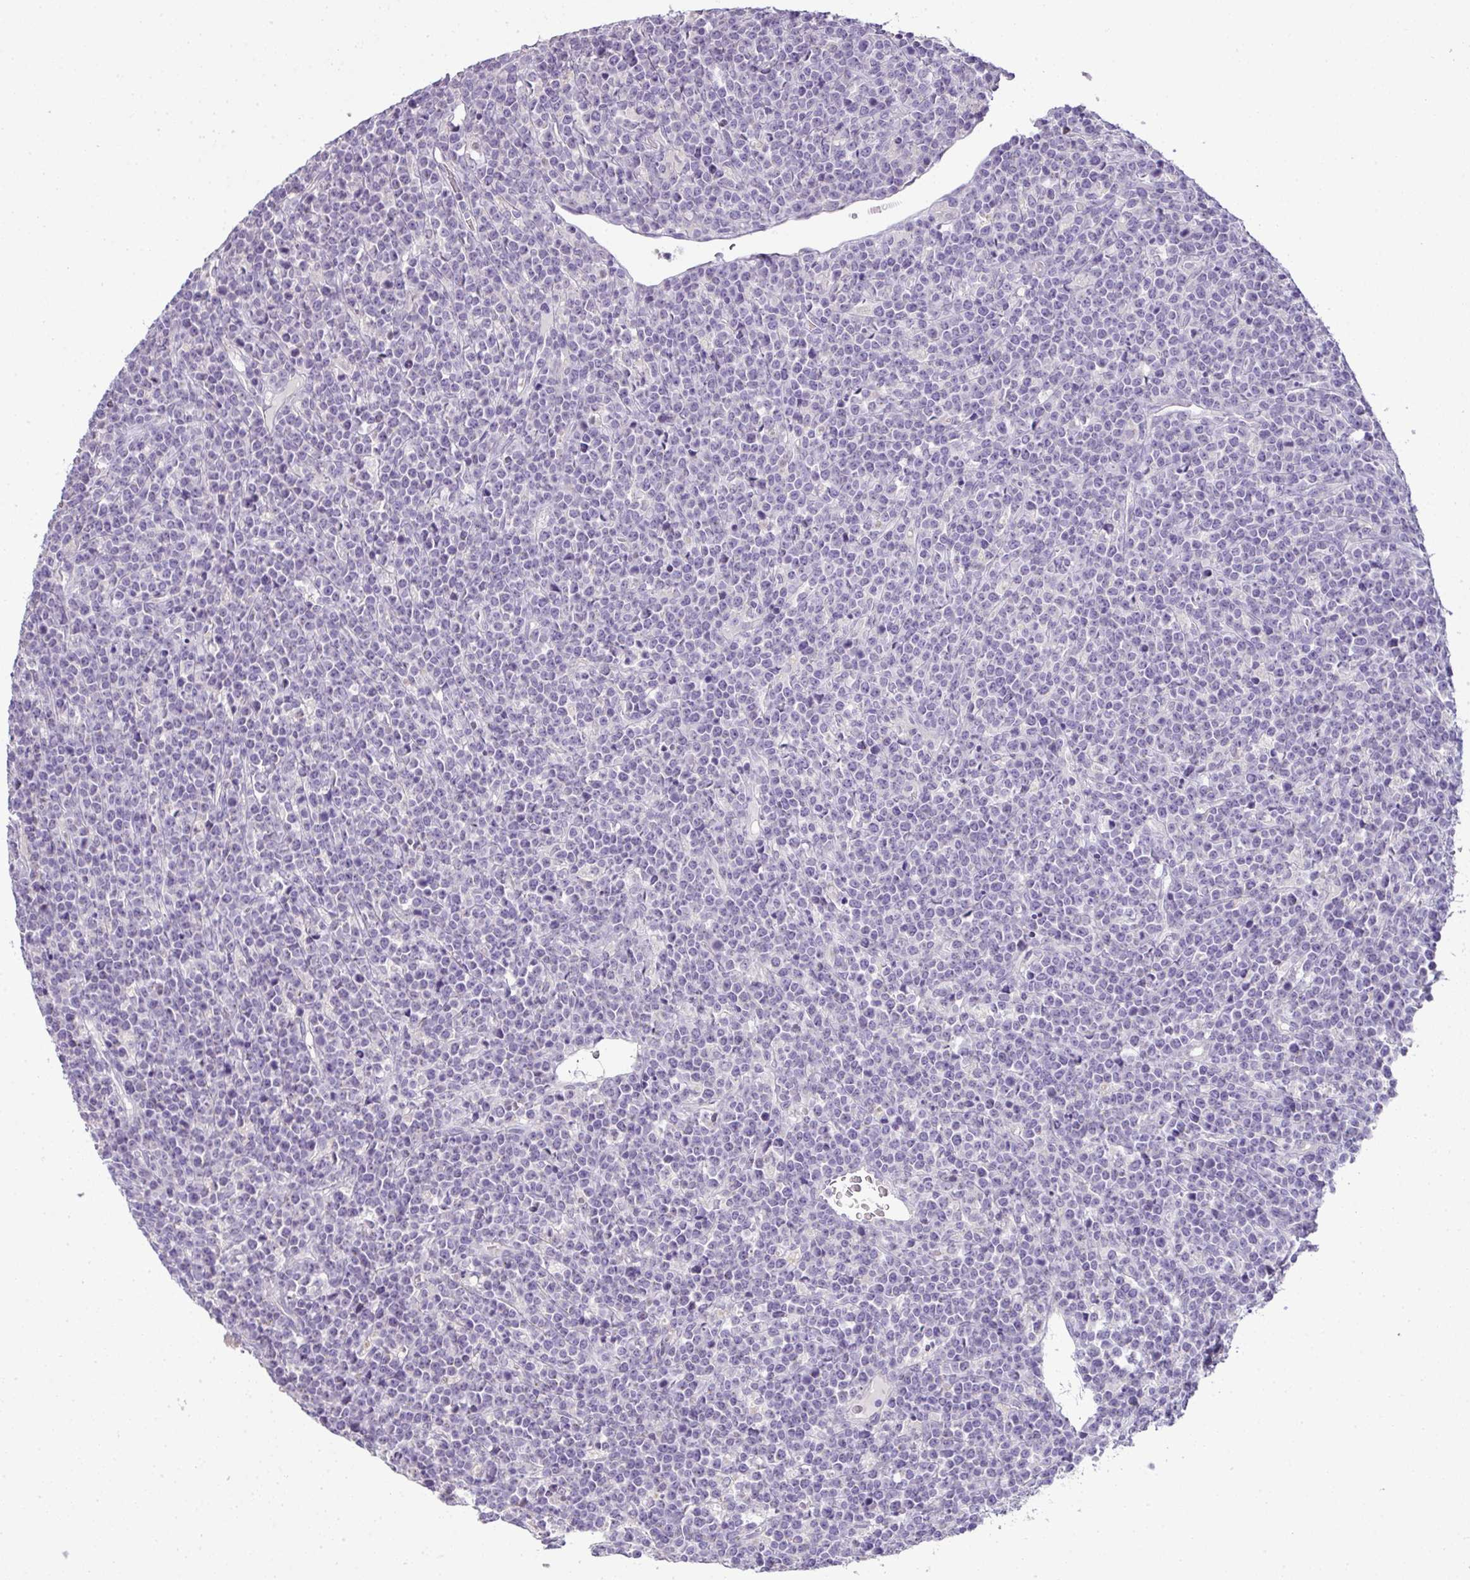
{"staining": {"intensity": "negative", "quantity": "none", "location": "none"}, "tissue": "lymphoma", "cell_type": "Tumor cells", "image_type": "cancer", "snomed": [{"axis": "morphology", "description": "Malignant lymphoma, non-Hodgkin's type, High grade"}, {"axis": "topography", "description": "Ovary"}], "caption": "This image is of malignant lymphoma, non-Hodgkin's type (high-grade) stained with IHC to label a protein in brown with the nuclei are counter-stained blue. There is no positivity in tumor cells.", "gene": "CMPK1", "patient": {"sex": "female", "age": 56}}